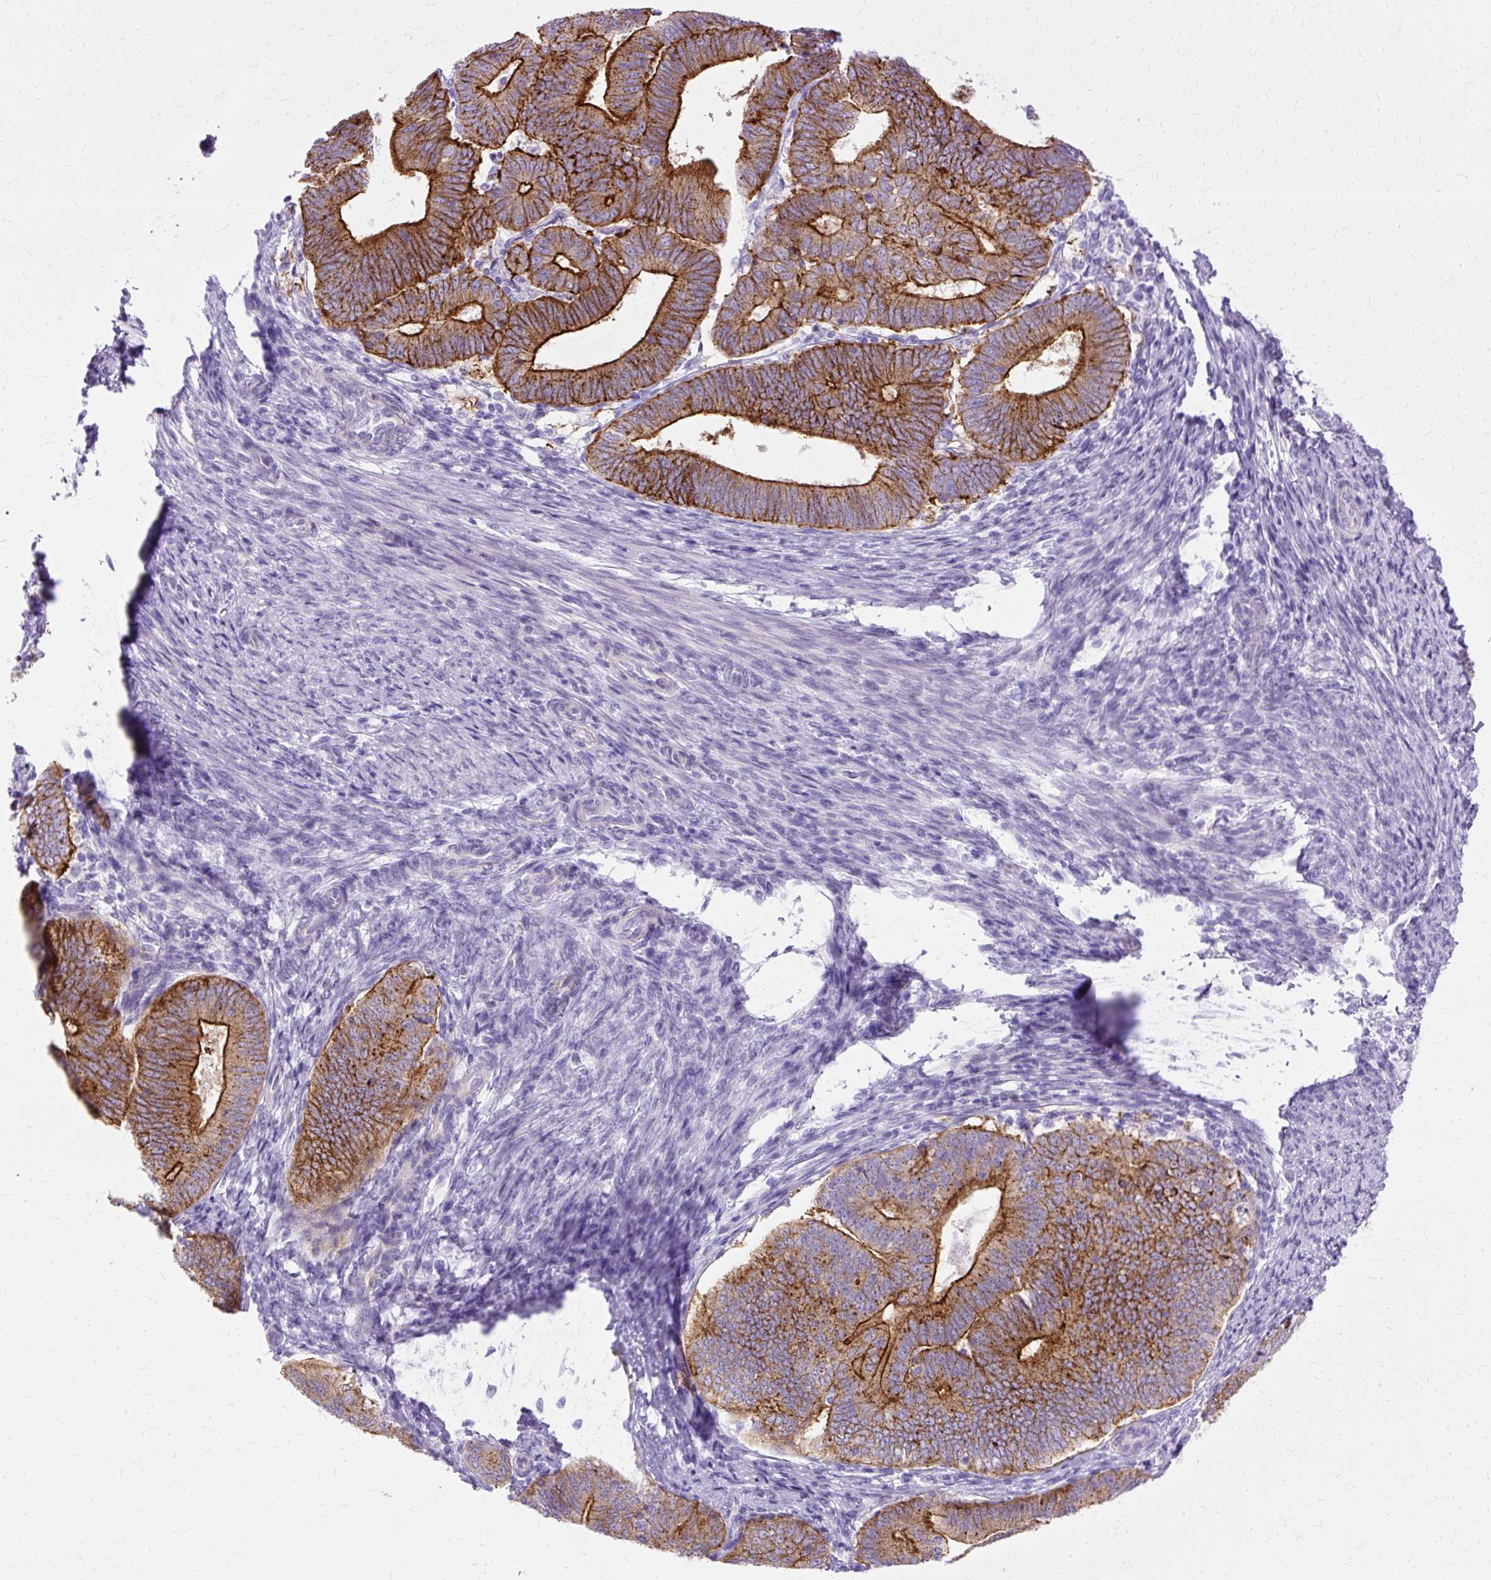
{"staining": {"intensity": "moderate", "quantity": ">75%", "location": "cytoplasmic/membranous"}, "tissue": "endometrial cancer", "cell_type": "Tumor cells", "image_type": "cancer", "snomed": [{"axis": "morphology", "description": "Adenocarcinoma, NOS"}, {"axis": "topography", "description": "Endometrium"}], "caption": "Immunohistochemical staining of human endometrial adenocarcinoma displays medium levels of moderate cytoplasmic/membranous protein staining in about >75% of tumor cells.", "gene": "MYO6", "patient": {"sex": "female", "age": 70}}